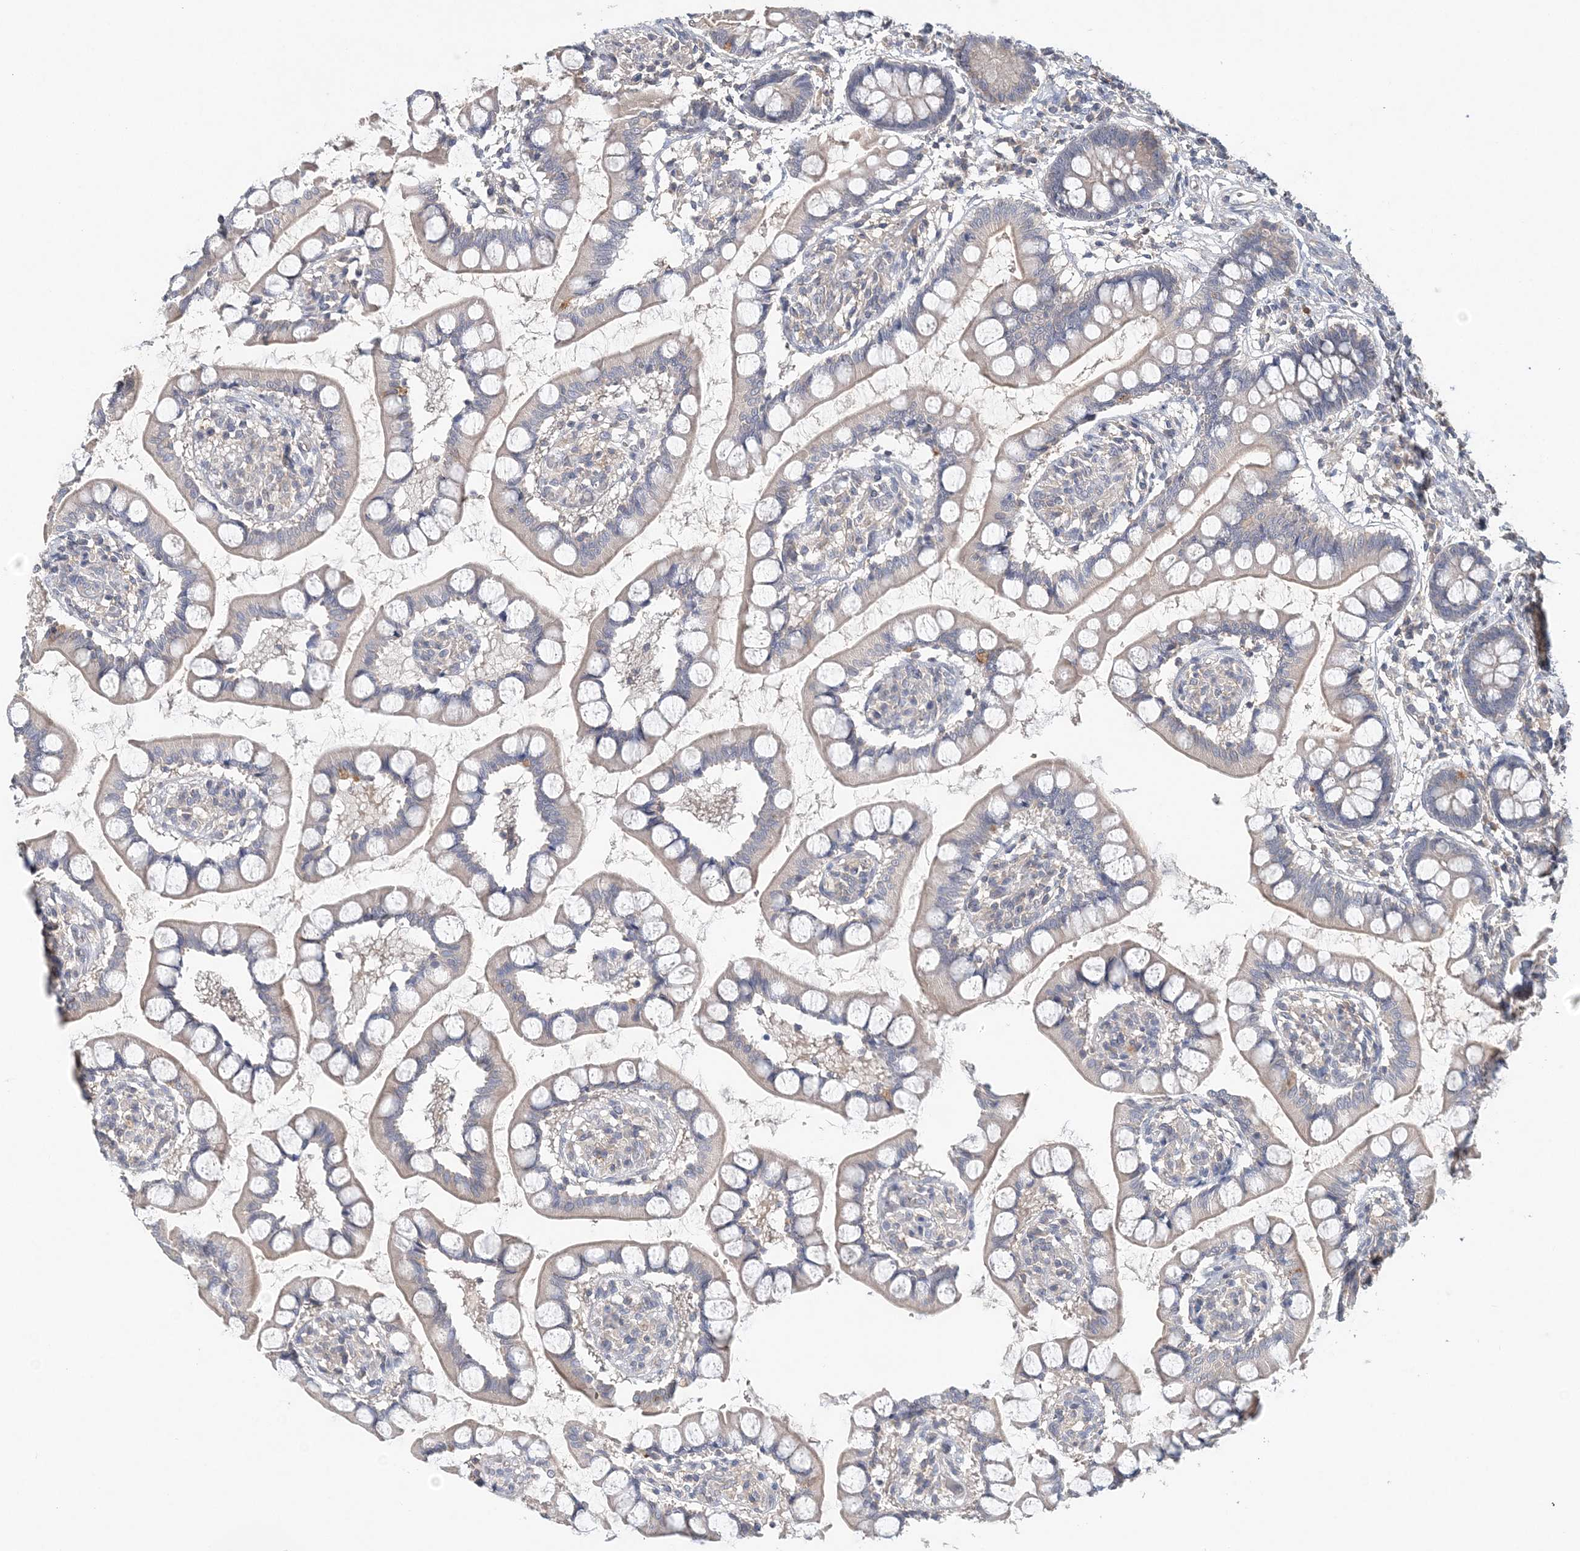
{"staining": {"intensity": "weak", "quantity": "25%-75%", "location": "cytoplasmic/membranous"}, "tissue": "small intestine", "cell_type": "Glandular cells", "image_type": "normal", "snomed": [{"axis": "morphology", "description": "Normal tissue, NOS"}, {"axis": "topography", "description": "Small intestine"}], "caption": "Protein positivity by IHC exhibits weak cytoplasmic/membranous positivity in about 25%-75% of glandular cells in benign small intestine. (Brightfield microscopy of DAB IHC at high magnification).", "gene": "SYCP3", "patient": {"sex": "male", "age": 52}}